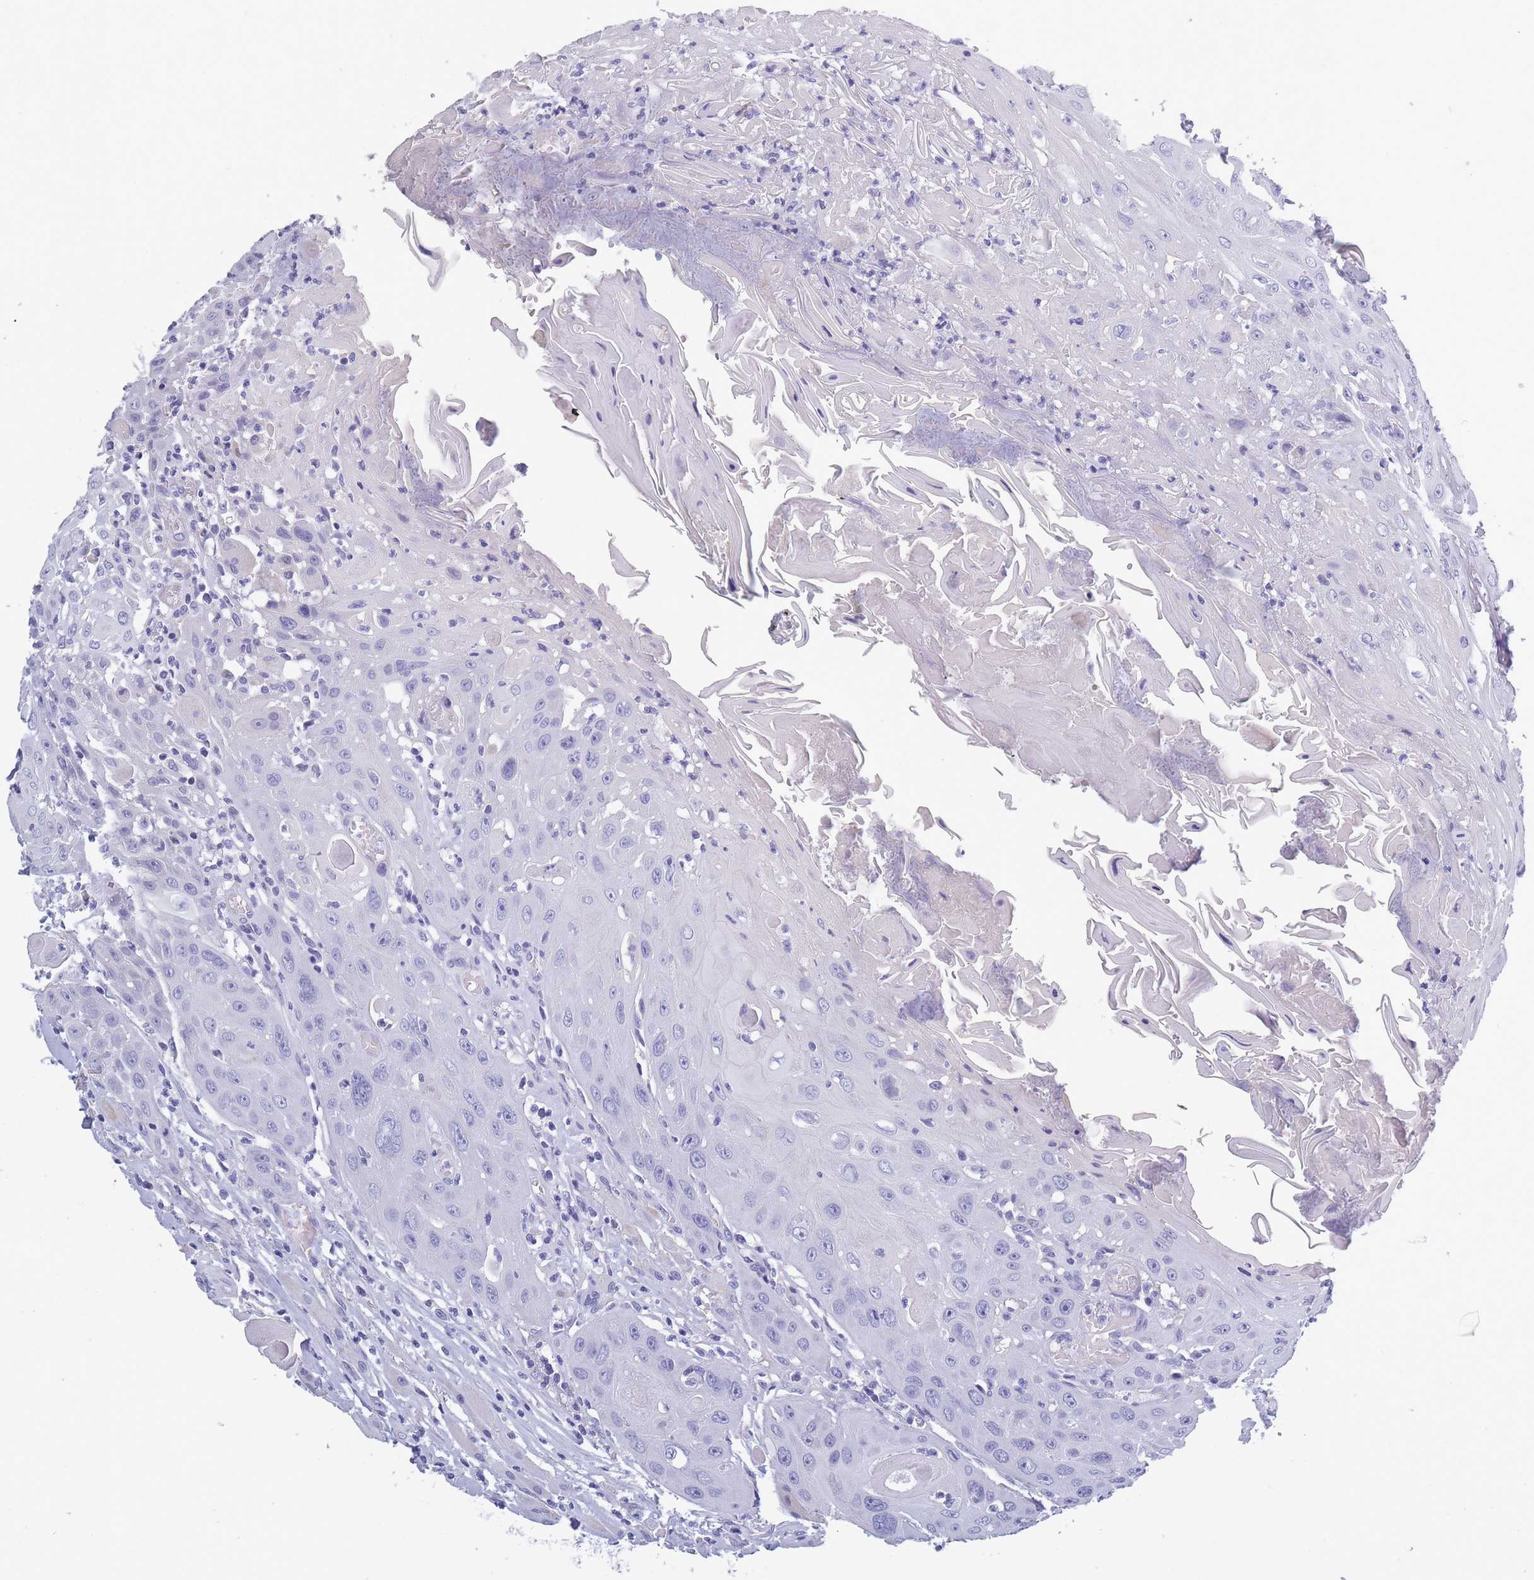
{"staining": {"intensity": "negative", "quantity": "none", "location": "none"}, "tissue": "head and neck cancer", "cell_type": "Tumor cells", "image_type": "cancer", "snomed": [{"axis": "morphology", "description": "Squamous cell carcinoma, NOS"}, {"axis": "topography", "description": "Head-Neck"}], "caption": "This is a image of IHC staining of squamous cell carcinoma (head and neck), which shows no expression in tumor cells. (DAB immunohistochemistry (IHC) visualized using brightfield microscopy, high magnification).", "gene": "OR4C5", "patient": {"sex": "female", "age": 59}}